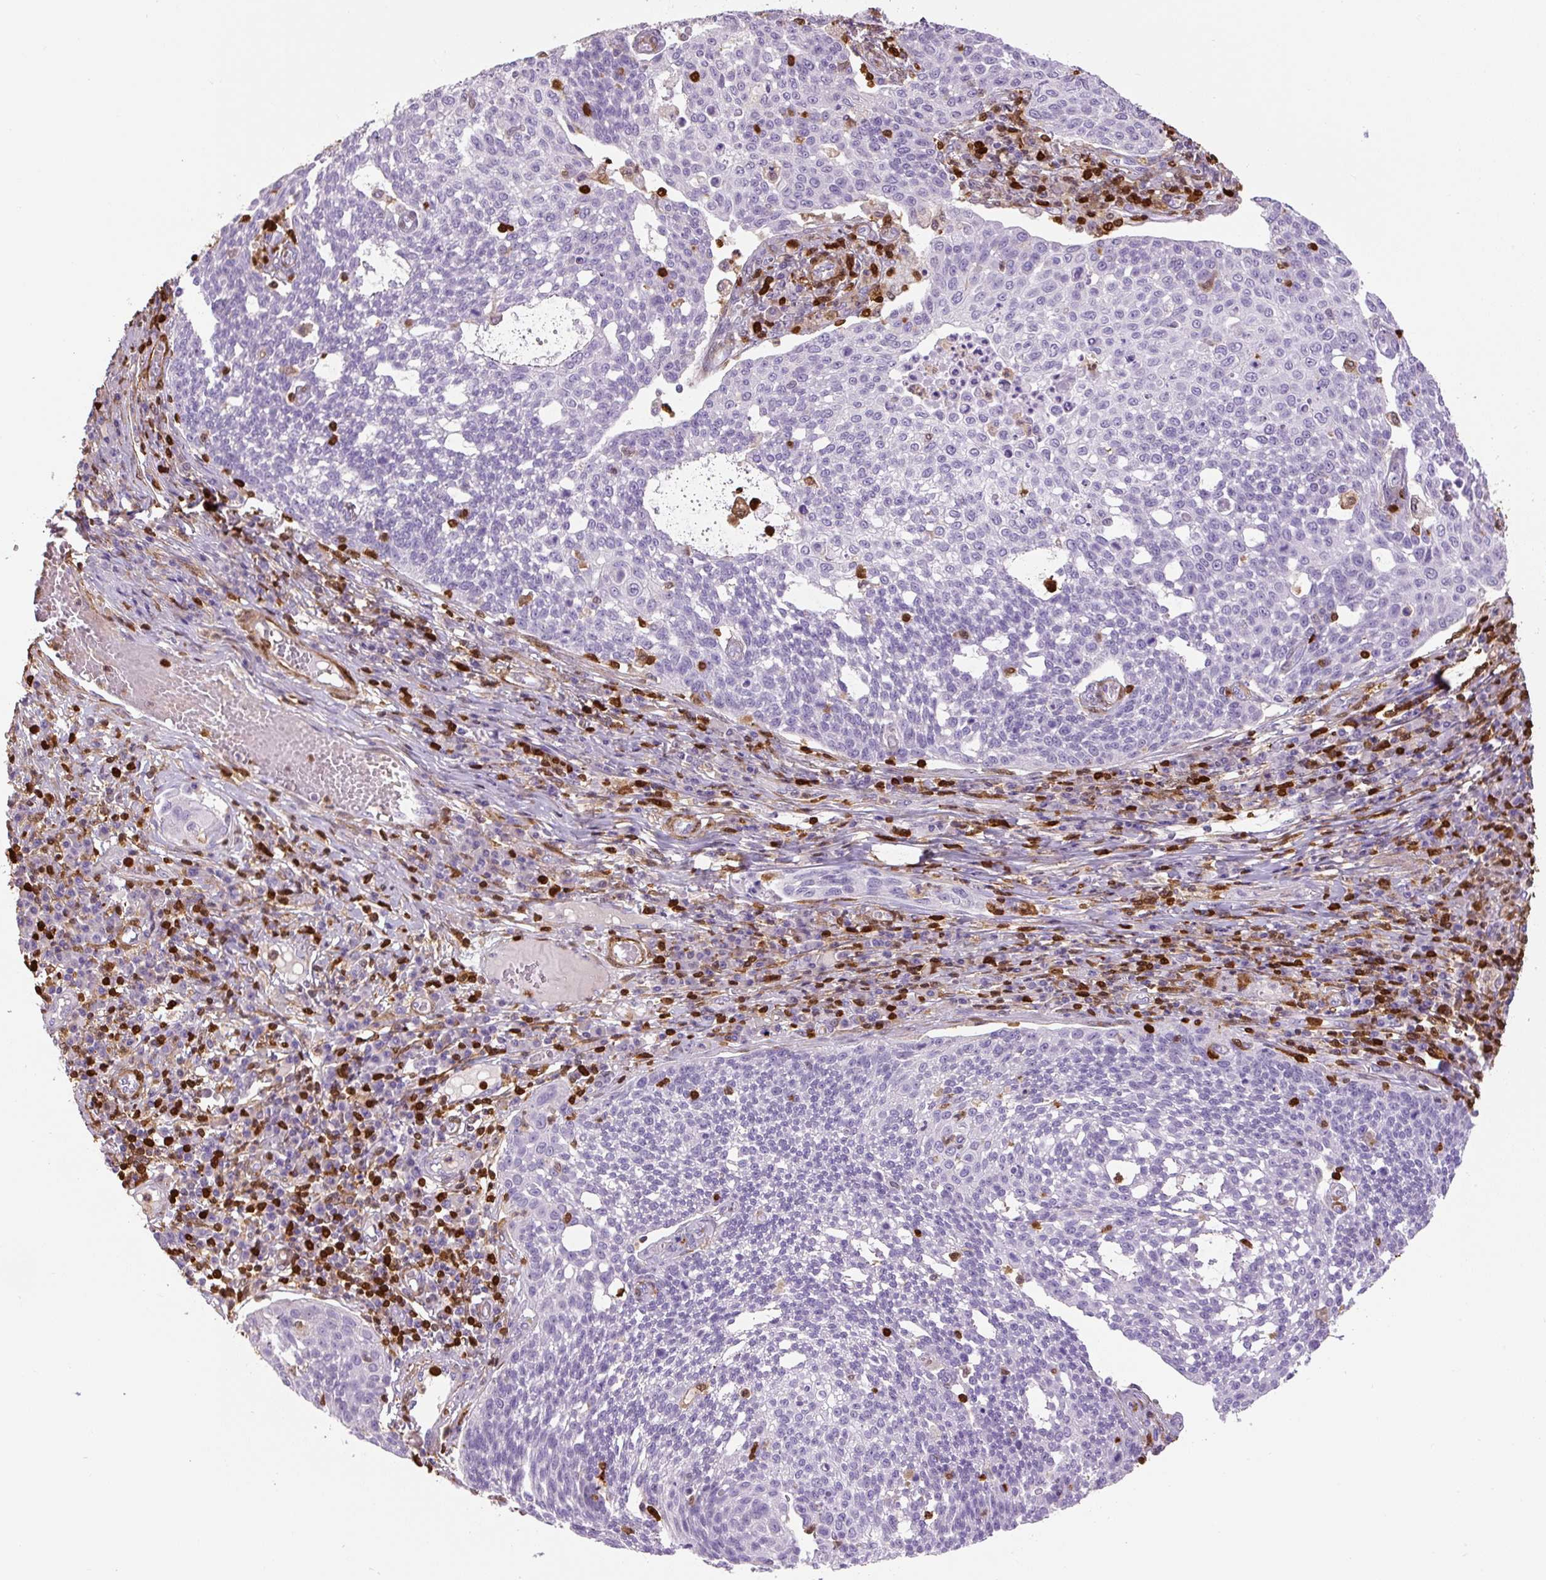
{"staining": {"intensity": "negative", "quantity": "none", "location": "none"}, "tissue": "cervical cancer", "cell_type": "Tumor cells", "image_type": "cancer", "snomed": [{"axis": "morphology", "description": "Squamous cell carcinoma, NOS"}, {"axis": "topography", "description": "Cervix"}], "caption": "High magnification brightfield microscopy of cervical cancer stained with DAB (3,3'-diaminobenzidine) (brown) and counterstained with hematoxylin (blue): tumor cells show no significant staining.", "gene": "S100A4", "patient": {"sex": "female", "age": 34}}